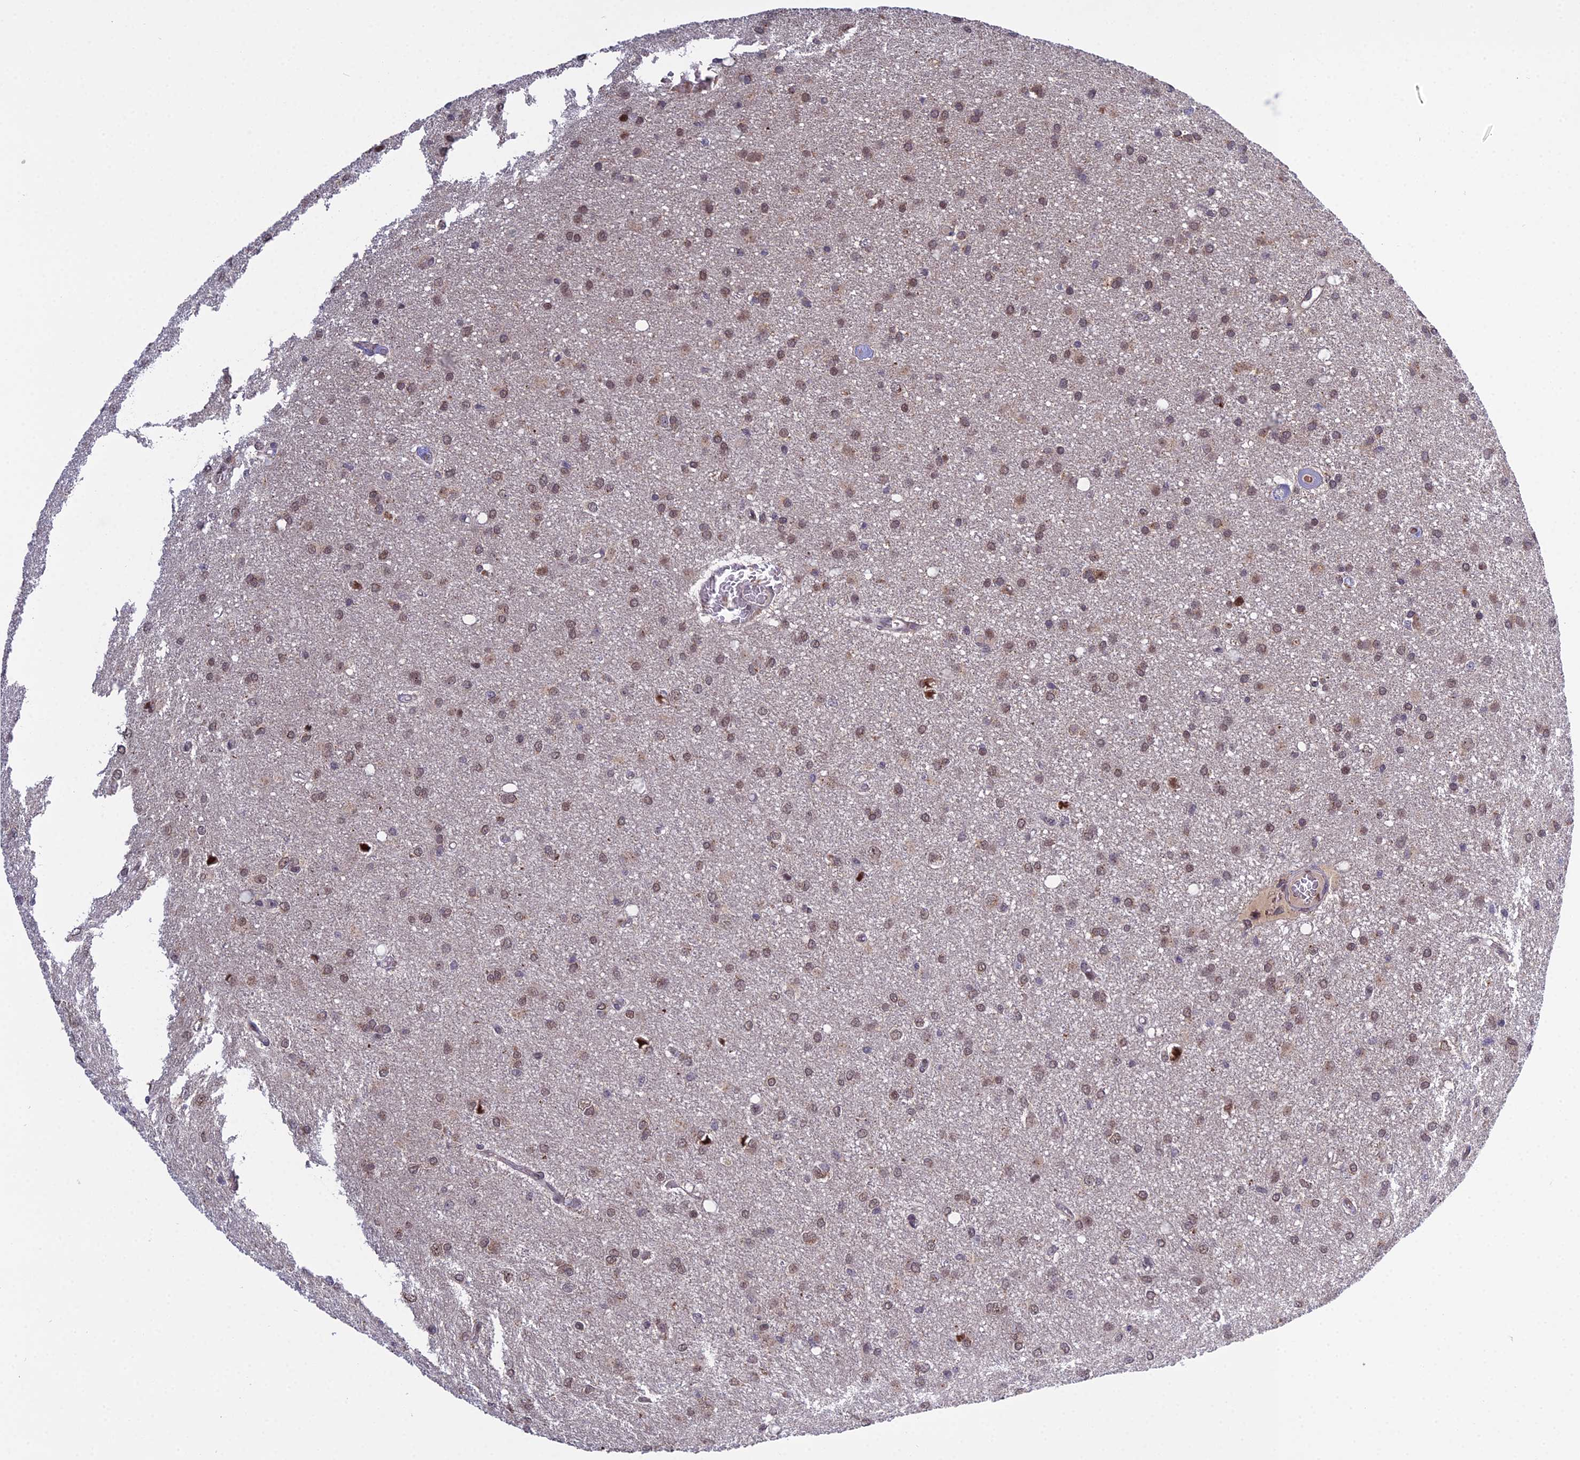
{"staining": {"intensity": "moderate", "quantity": ">75%", "location": "nuclear"}, "tissue": "glioma", "cell_type": "Tumor cells", "image_type": "cancer", "snomed": [{"axis": "morphology", "description": "Glioma, malignant, High grade"}, {"axis": "topography", "description": "Brain"}], "caption": "Immunohistochemistry (IHC) image of human malignant glioma (high-grade) stained for a protein (brown), which exhibits medium levels of moderate nuclear positivity in about >75% of tumor cells.", "gene": "ARL2", "patient": {"sex": "female", "age": 50}}